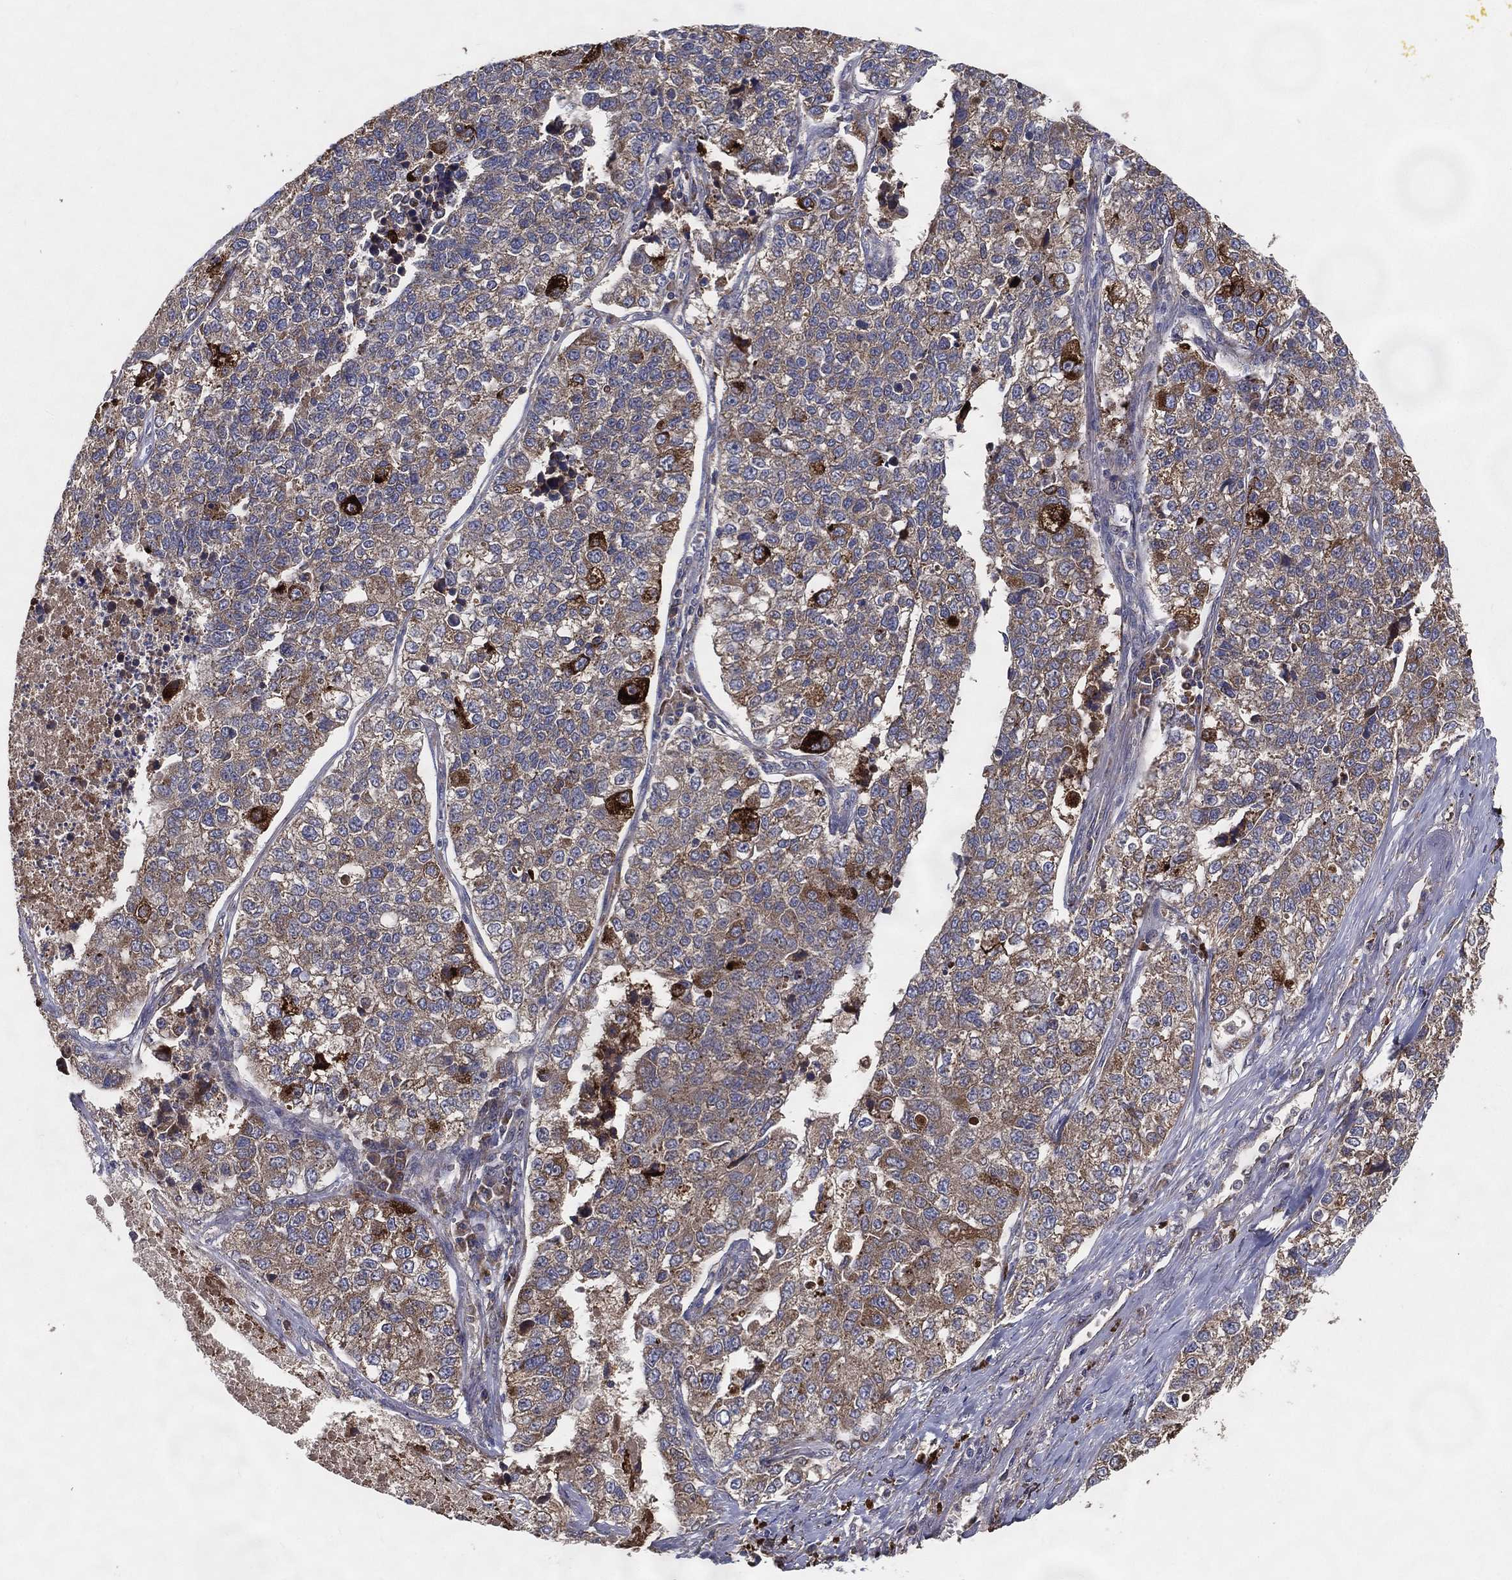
{"staining": {"intensity": "moderate", "quantity": "<25%", "location": "cytoplasmic/membranous"}, "tissue": "lung cancer", "cell_type": "Tumor cells", "image_type": "cancer", "snomed": [{"axis": "morphology", "description": "Adenocarcinoma, NOS"}, {"axis": "topography", "description": "Lung"}], "caption": "Protein expression analysis of lung cancer (adenocarcinoma) shows moderate cytoplasmic/membranous staining in about <25% of tumor cells.", "gene": "MT-ND1", "patient": {"sex": "male", "age": 49}}